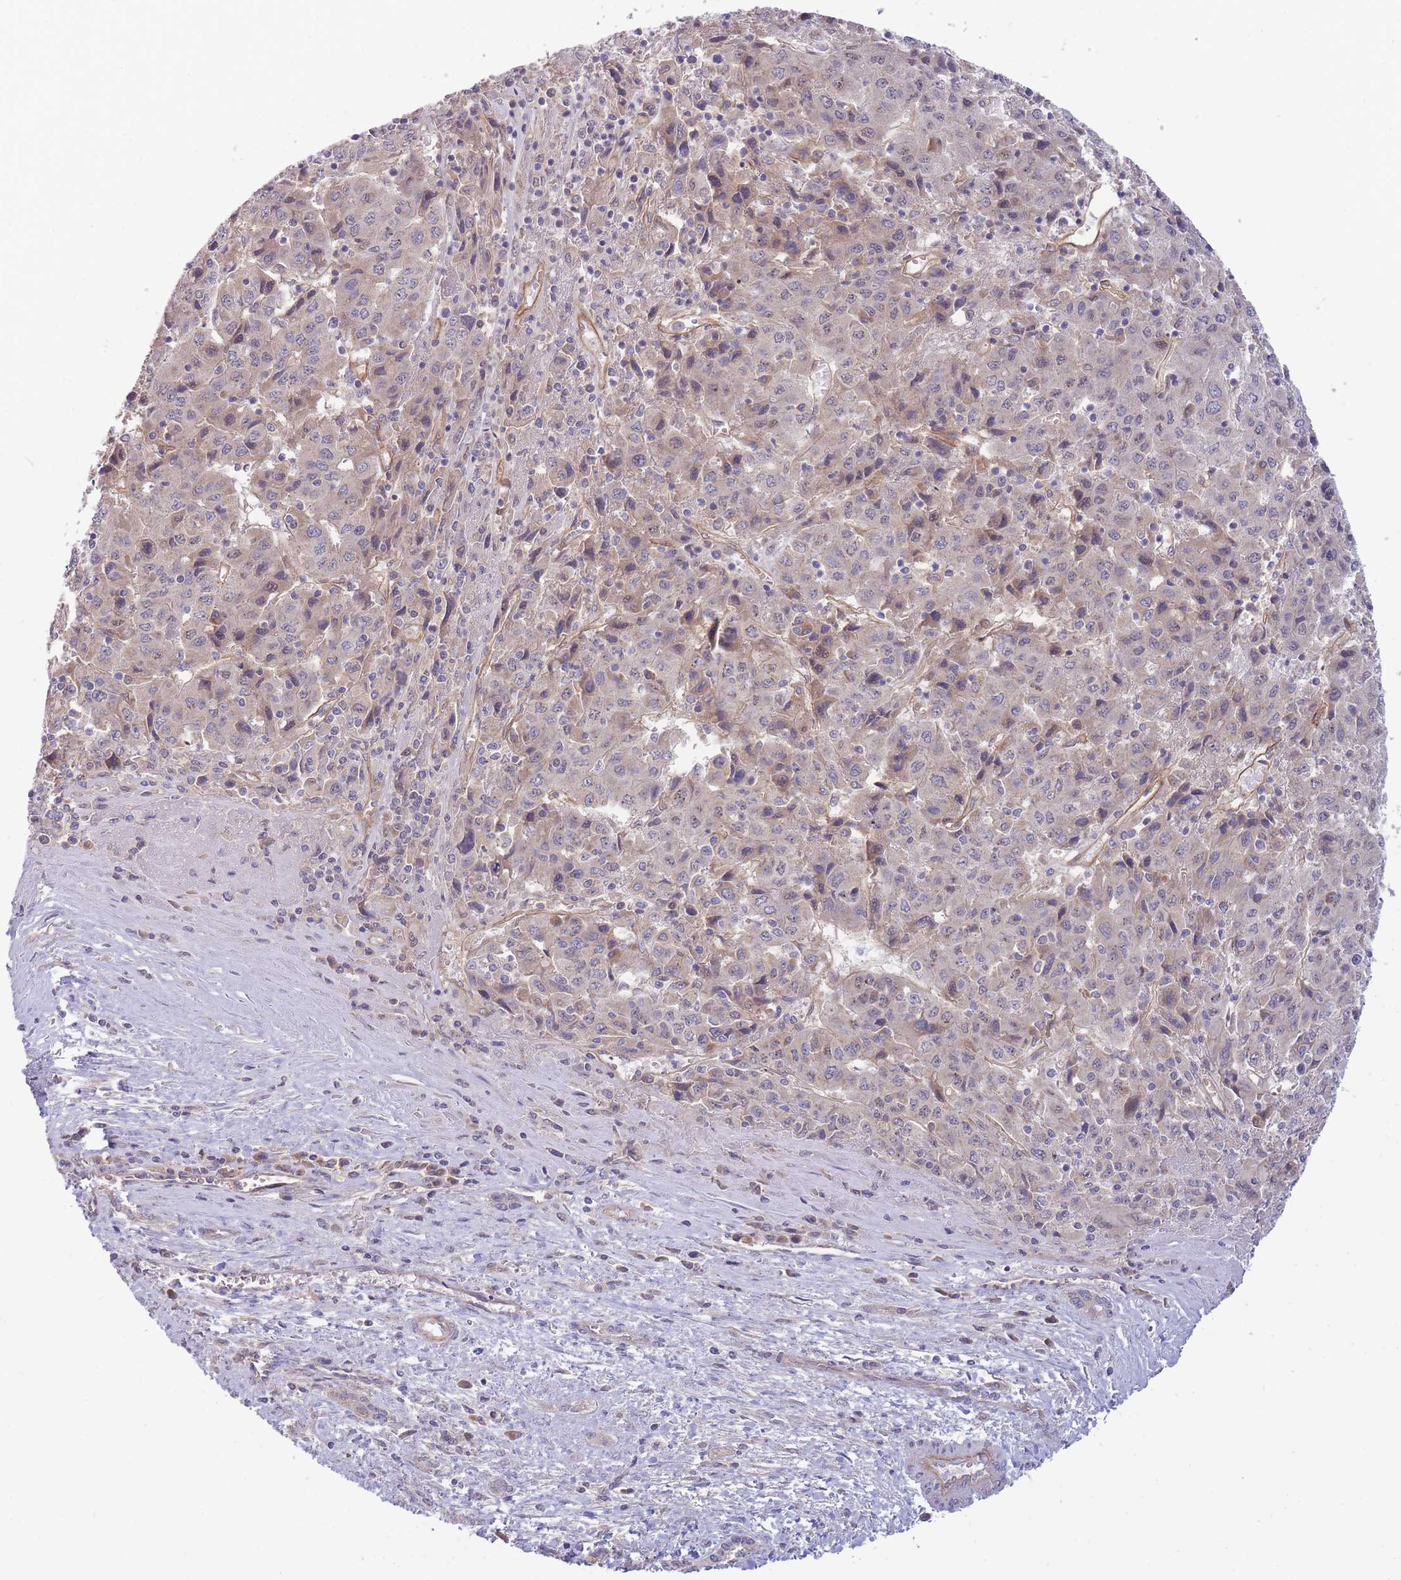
{"staining": {"intensity": "weak", "quantity": "<25%", "location": "cytoplasmic/membranous,nuclear"}, "tissue": "liver cancer", "cell_type": "Tumor cells", "image_type": "cancer", "snomed": [{"axis": "morphology", "description": "Carcinoma, Hepatocellular, NOS"}, {"axis": "topography", "description": "Liver"}], "caption": "Hepatocellular carcinoma (liver) was stained to show a protein in brown. There is no significant positivity in tumor cells. (Immunohistochemistry (ihc), brightfield microscopy, high magnification).", "gene": "NDUFAF5", "patient": {"sex": "female", "age": 53}}